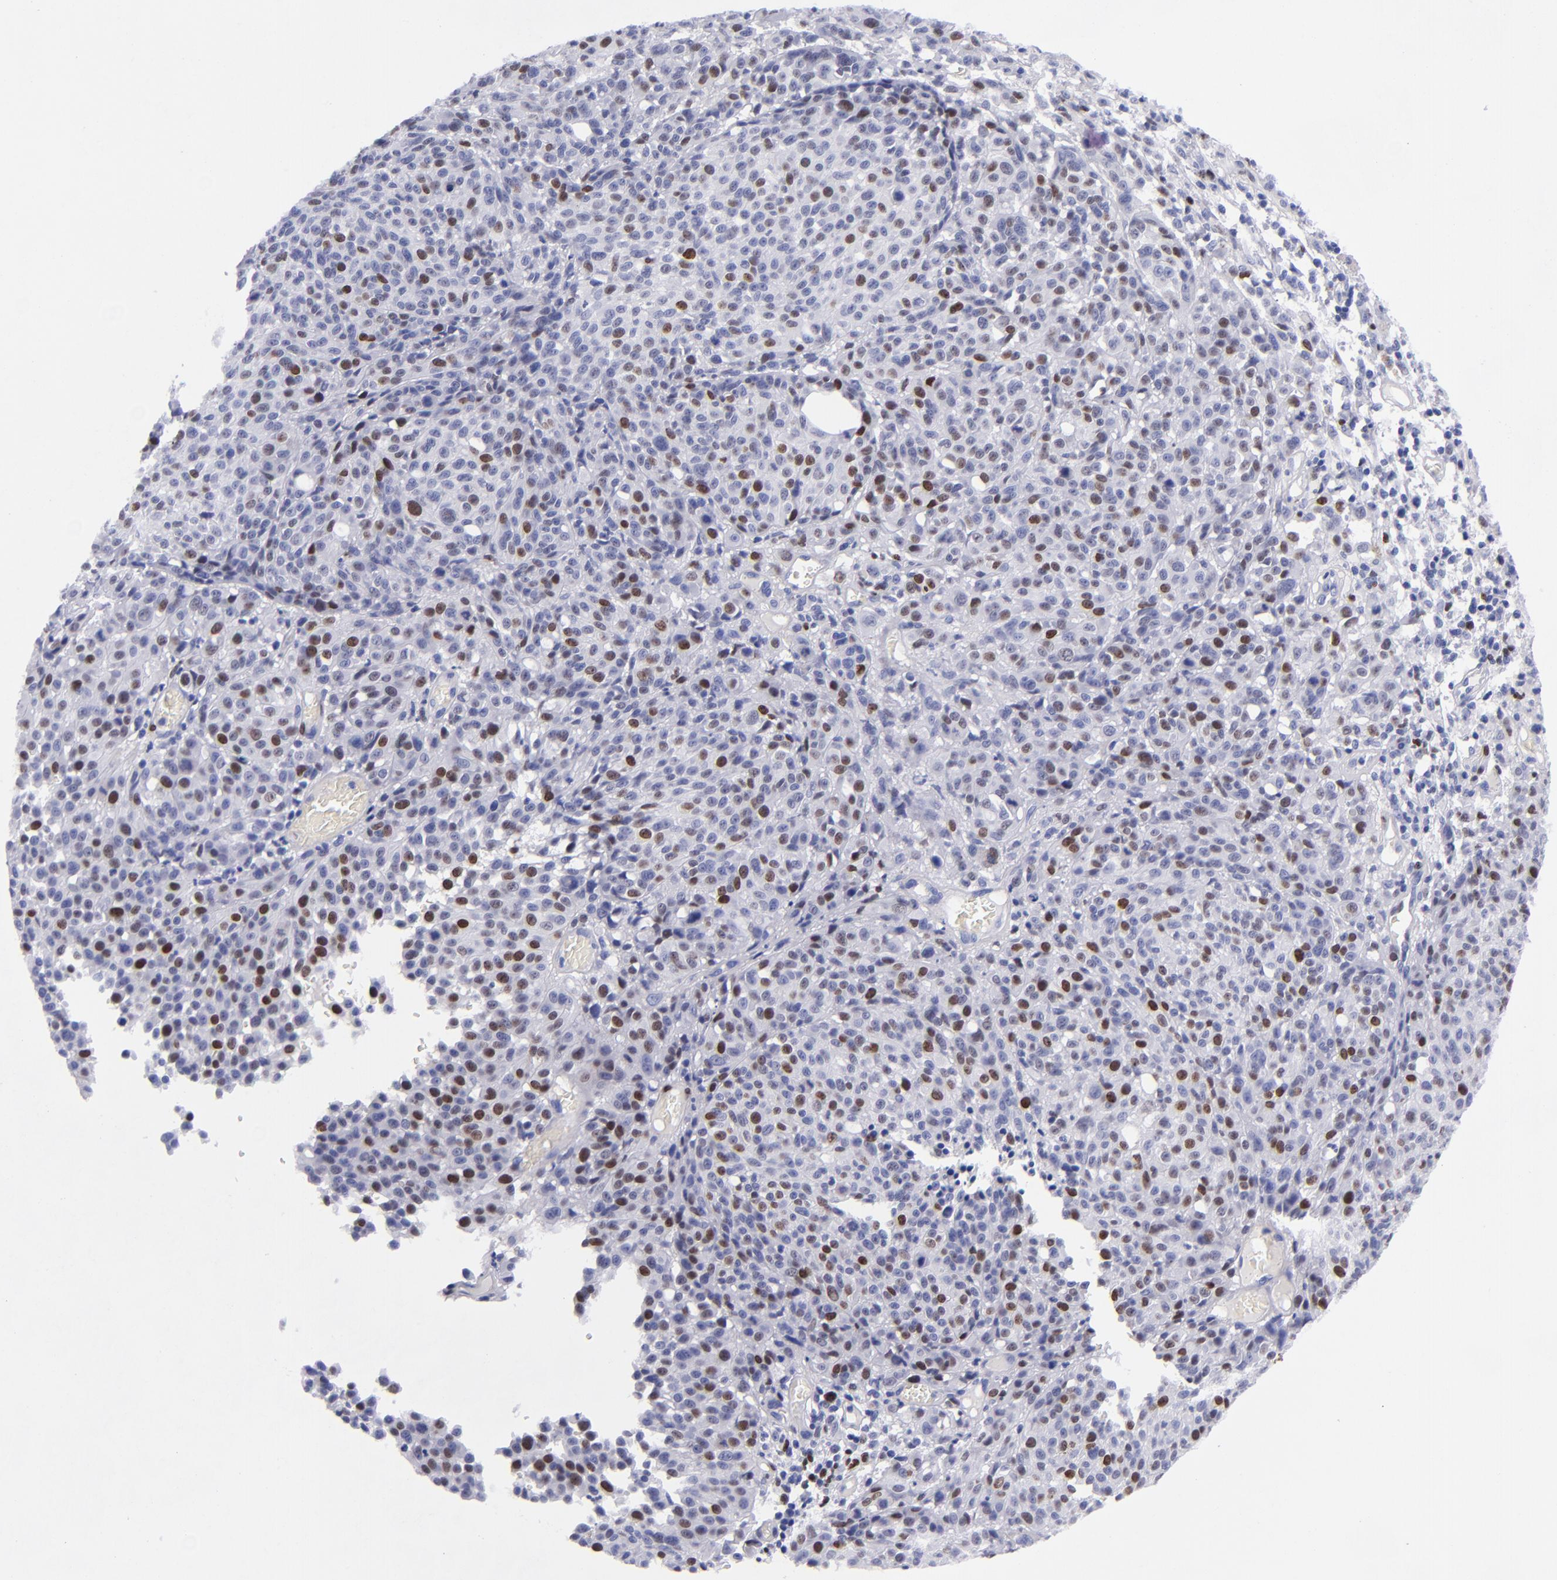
{"staining": {"intensity": "strong", "quantity": "<25%", "location": "nuclear"}, "tissue": "melanoma", "cell_type": "Tumor cells", "image_type": "cancer", "snomed": [{"axis": "morphology", "description": "Malignant melanoma, NOS"}, {"axis": "topography", "description": "Skin"}], "caption": "This is a histology image of IHC staining of malignant melanoma, which shows strong expression in the nuclear of tumor cells.", "gene": "MCM7", "patient": {"sex": "female", "age": 49}}